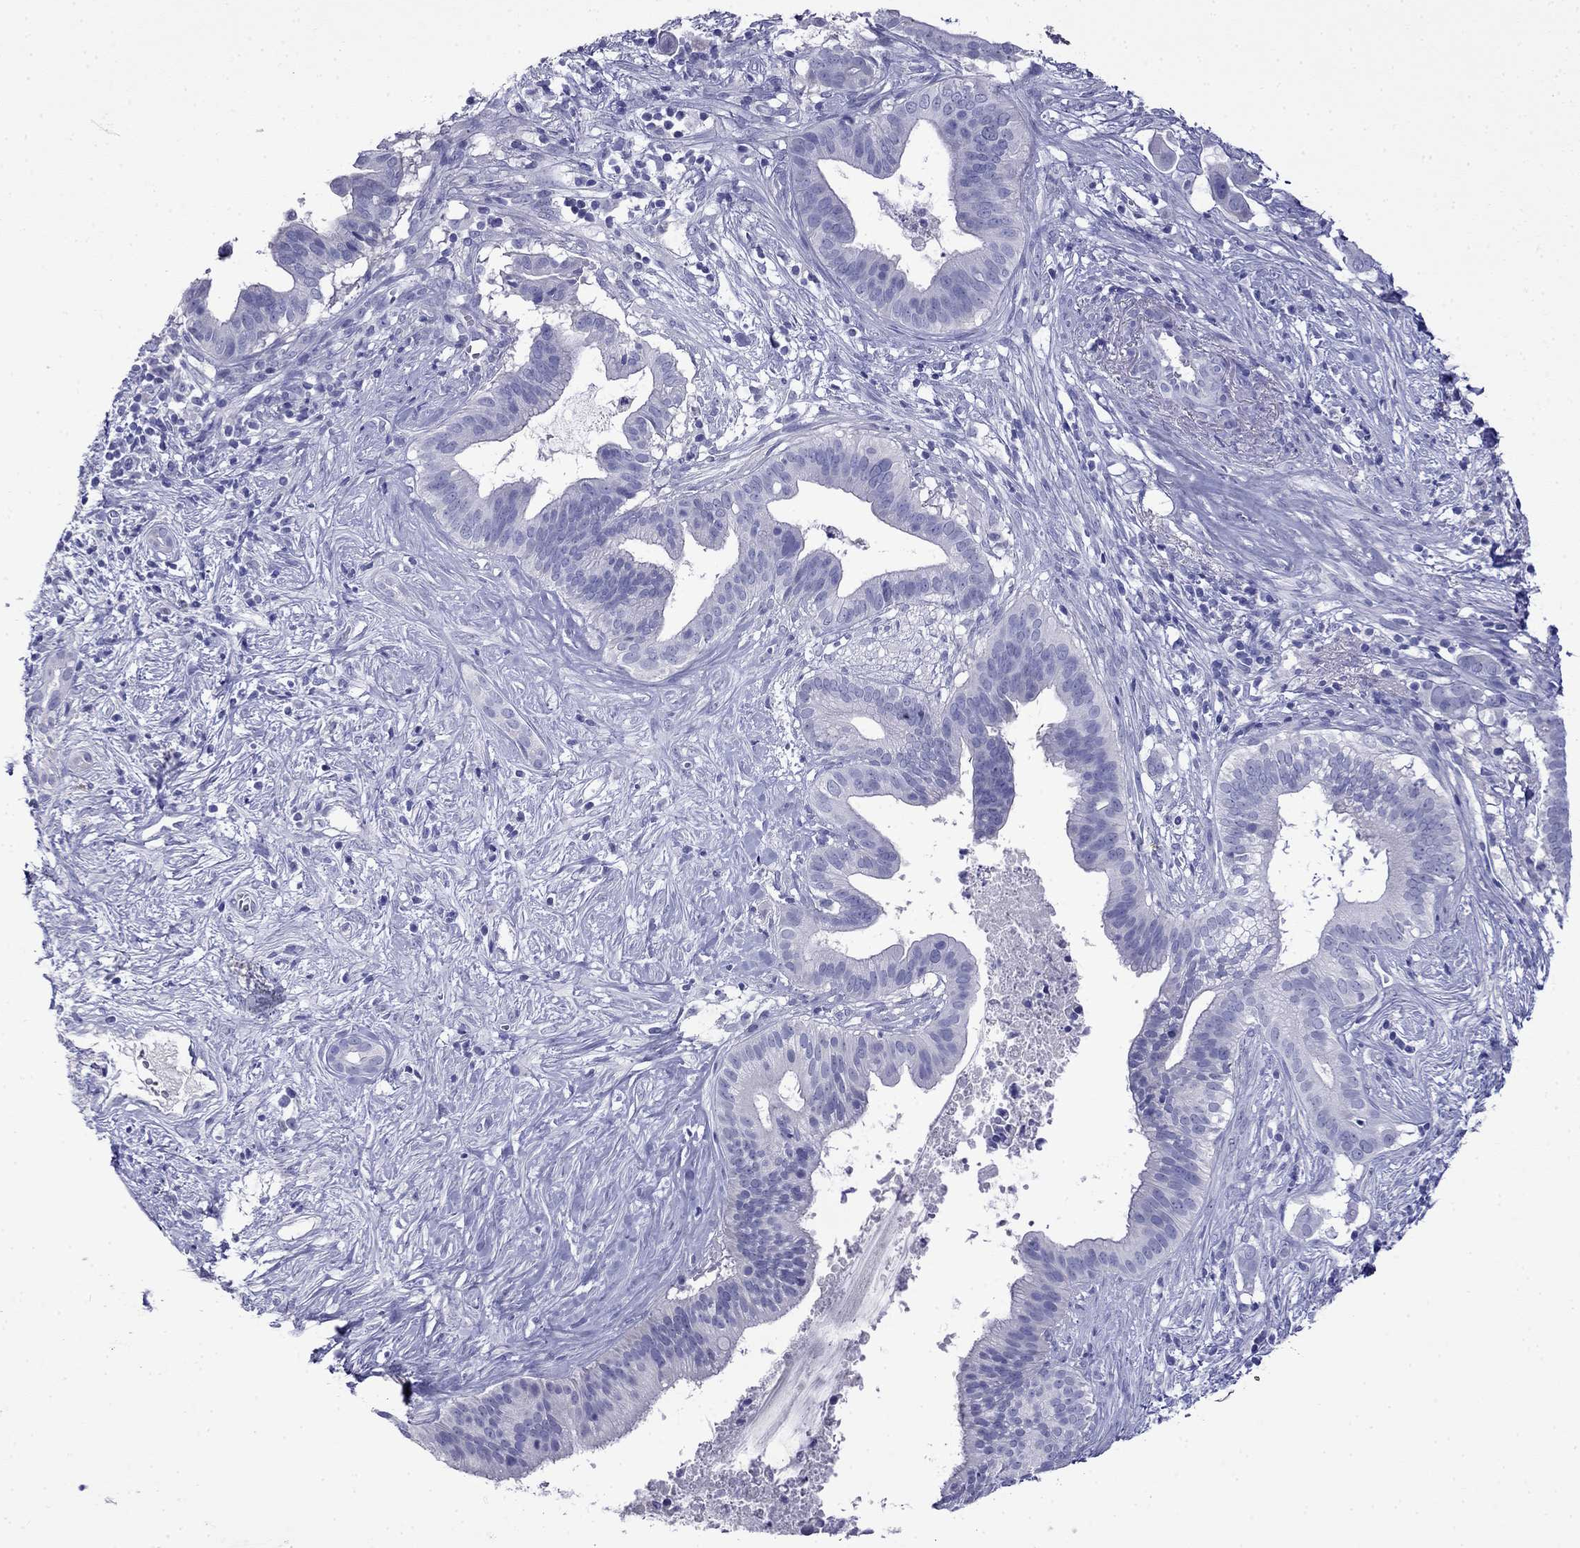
{"staining": {"intensity": "negative", "quantity": "none", "location": "none"}, "tissue": "pancreatic cancer", "cell_type": "Tumor cells", "image_type": "cancer", "snomed": [{"axis": "morphology", "description": "Adenocarcinoma, NOS"}, {"axis": "topography", "description": "Pancreas"}], "caption": "IHC of pancreatic adenocarcinoma exhibits no staining in tumor cells. (DAB immunohistochemistry with hematoxylin counter stain).", "gene": "MYO15A", "patient": {"sex": "male", "age": 61}}